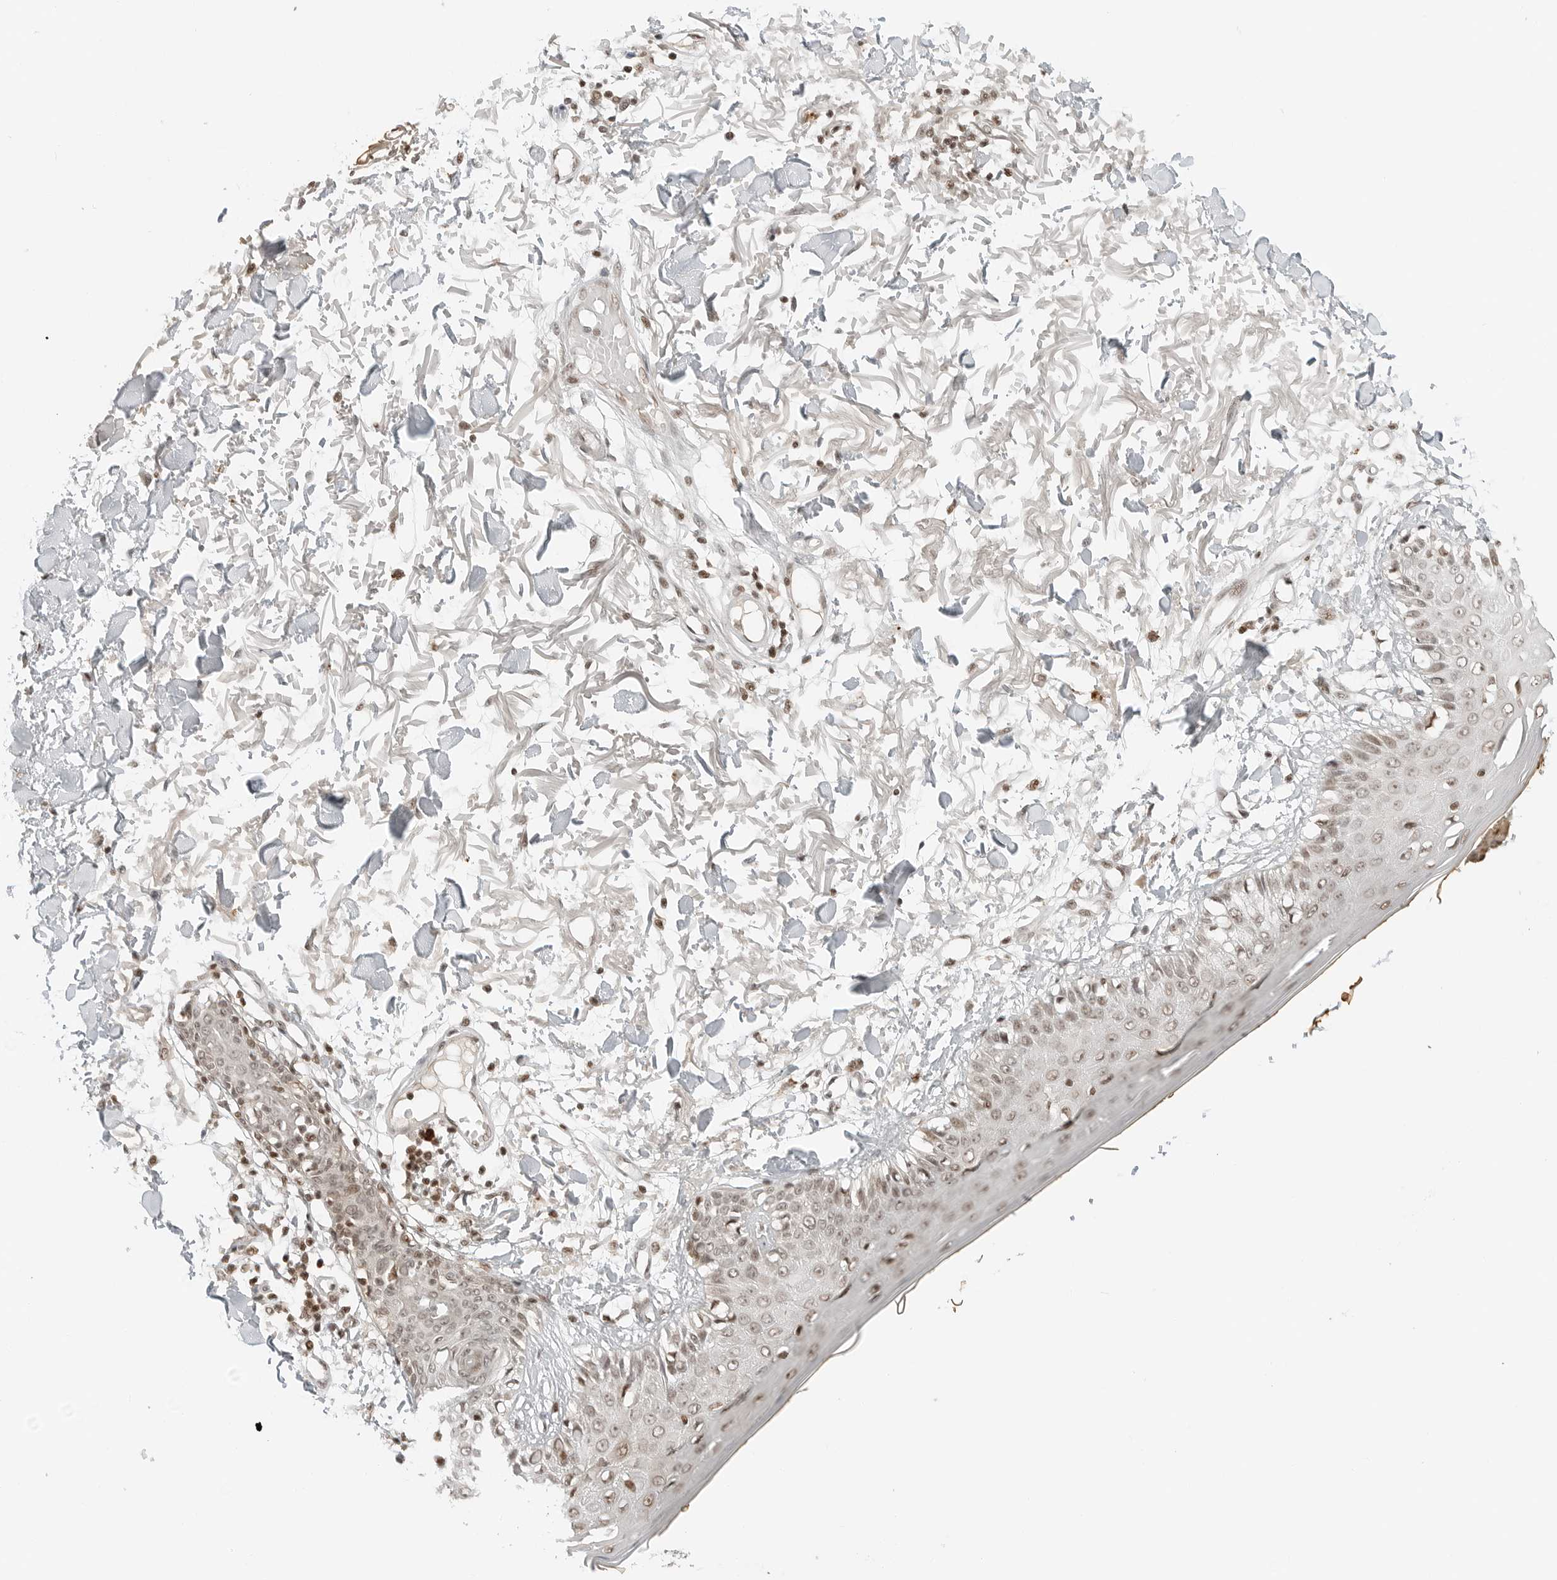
{"staining": {"intensity": "weak", "quantity": ">75%", "location": "nuclear"}, "tissue": "skin", "cell_type": "Fibroblasts", "image_type": "normal", "snomed": [{"axis": "morphology", "description": "Normal tissue, NOS"}, {"axis": "morphology", "description": "Squamous cell carcinoma, NOS"}, {"axis": "topography", "description": "Skin"}, {"axis": "topography", "description": "Peripheral nerve tissue"}], "caption": "Protein staining of unremarkable skin demonstrates weak nuclear positivity in about >75% of fibroblasts. (DAB IHC with brightfield microscopy, high magnification).", "gene": "CRTC2", "patient": {"sex": "male", "age": 83}}